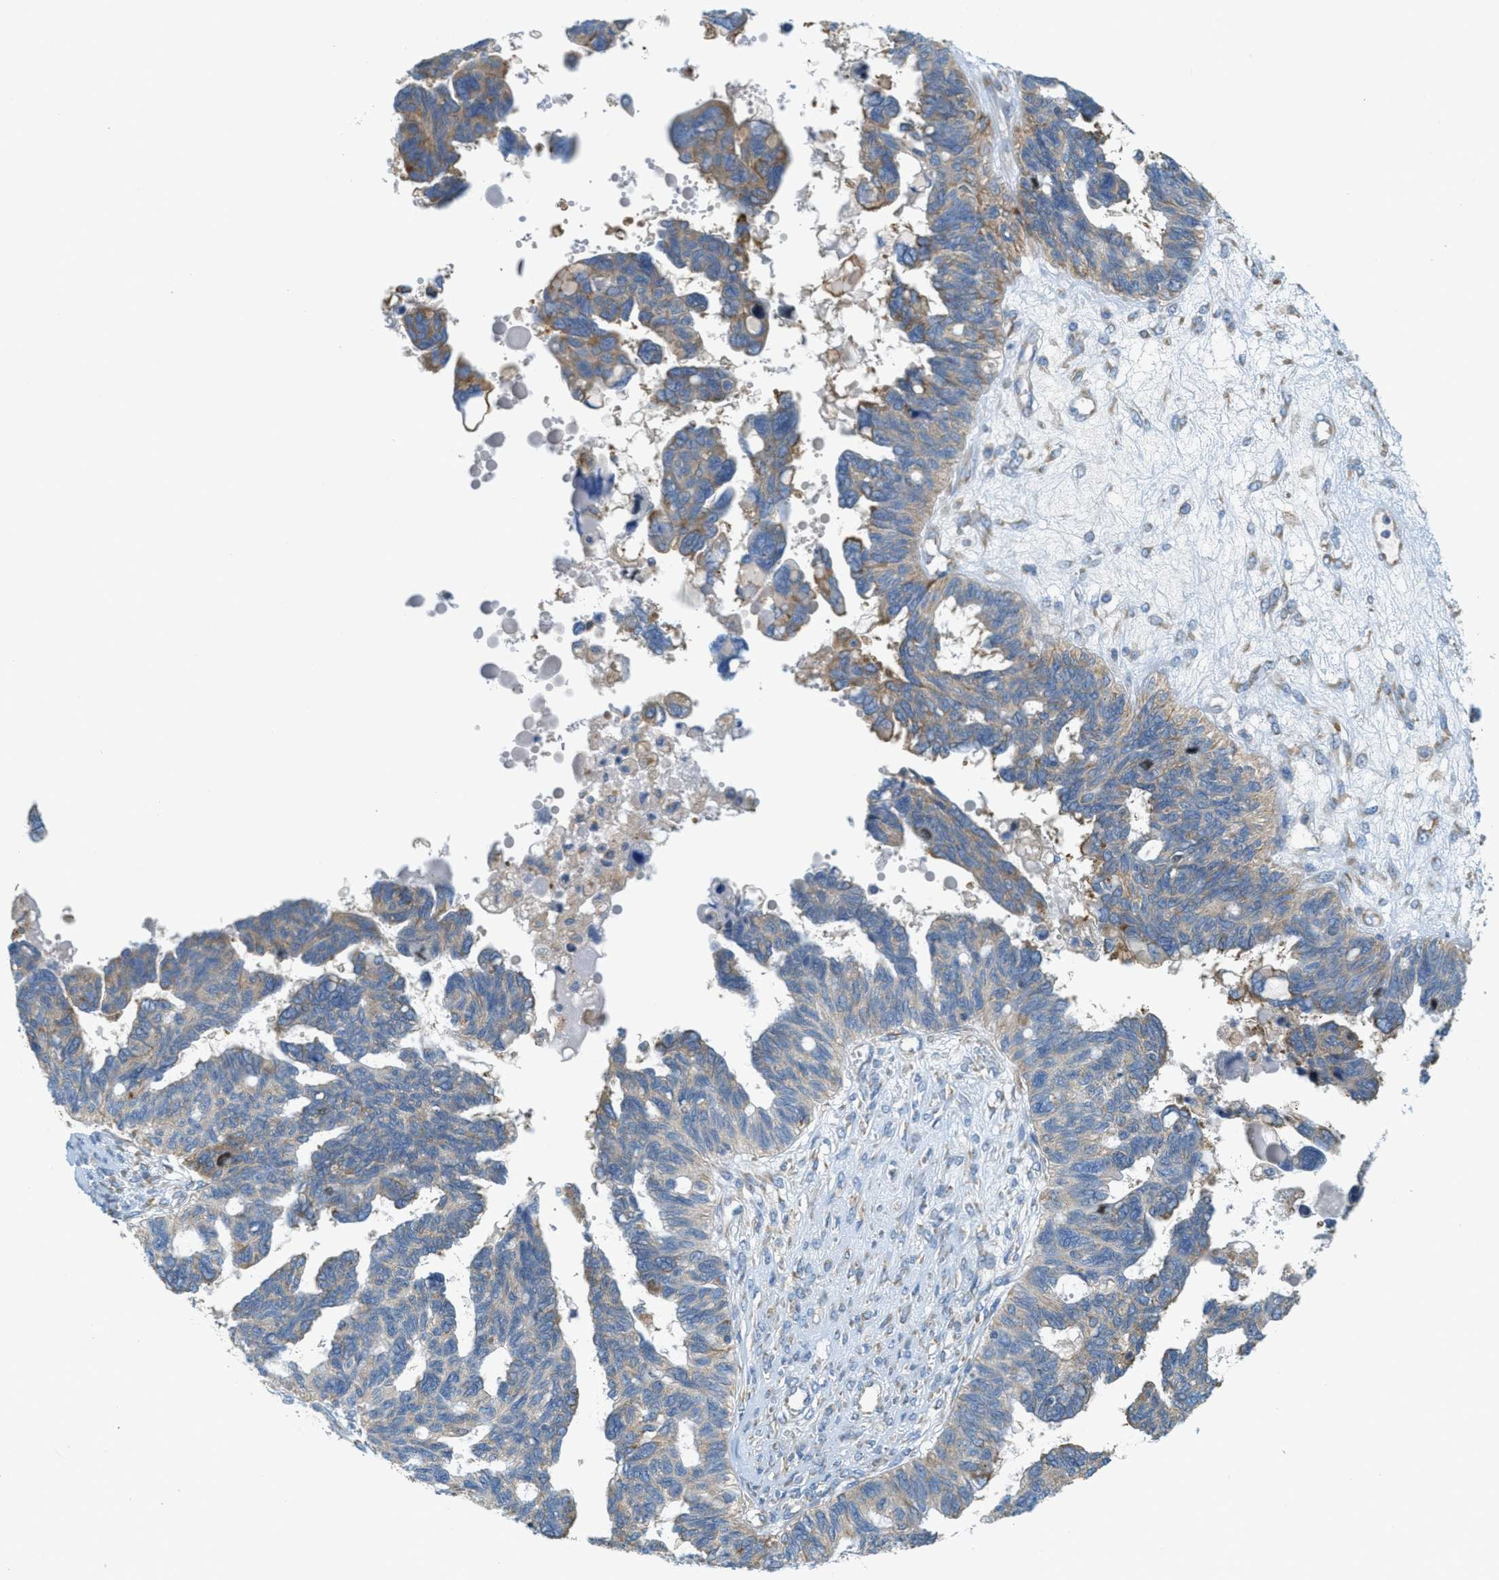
{"staining": {"intensity": "moderate", "quantity": "<25%", "location": "cytoplasmic/membranous"}, "tissue": "ovarian cancer", "cell_type": "Tumor cells", "image_type": "cancer", "snomed": [{"axis": "morphology", "description": "Cystadenocarcinoma, serous, NOS"}, {"axis": "topography", "description": "Ovary"}], "caption": "Immunohistochemical staining of ovarian cancer displays low levels of moderate cytoplasmic/membranous protein expression in about <25% of tumor cells.", "gene": "ABCF1", "patient": {"sex": "female", "age": 79}}